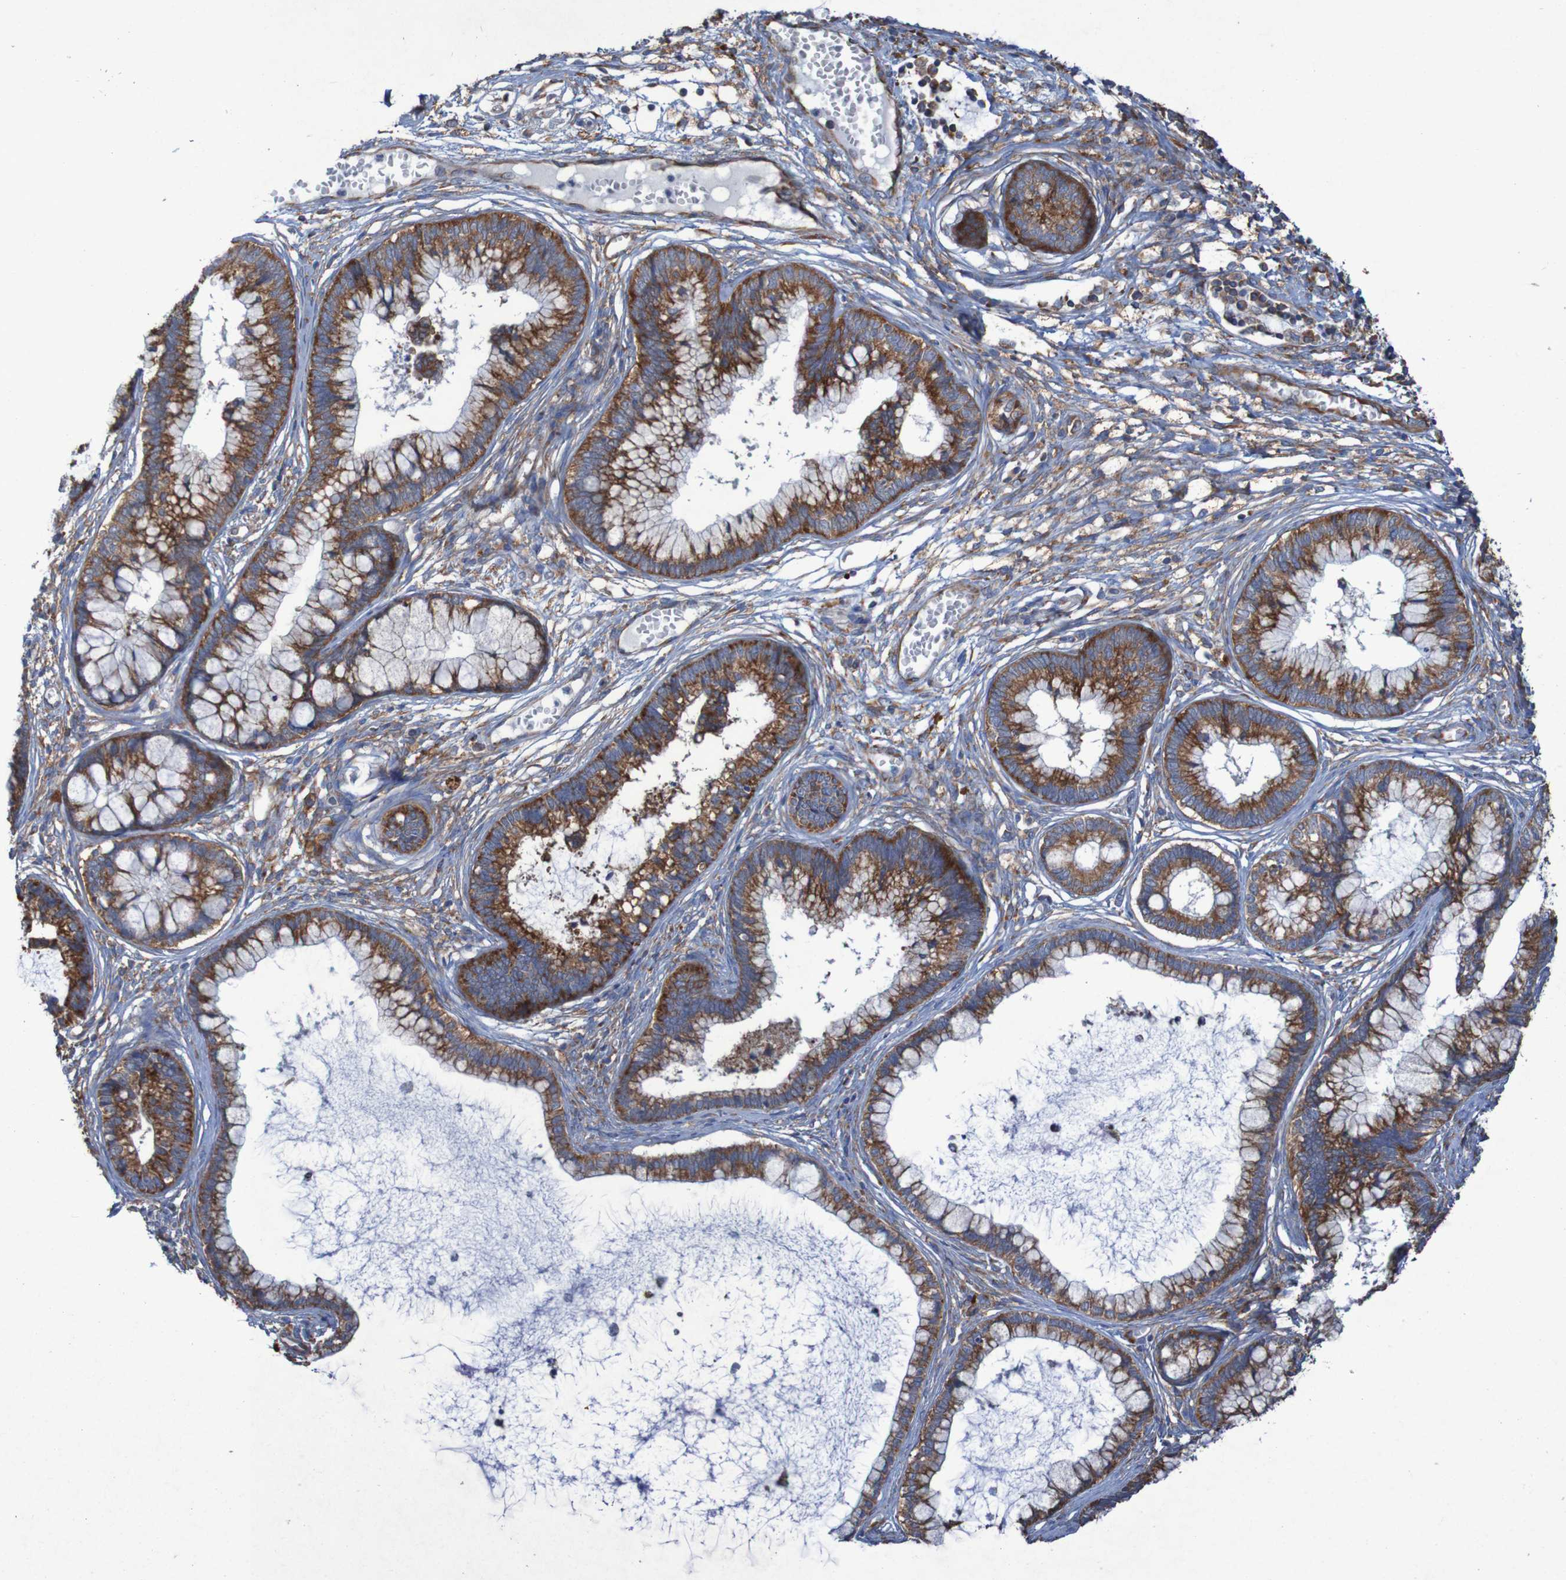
{"staining": {"intensity": "strong", "quantity": ">75%", "location": "cytoplasmic/membranous"}, "tissue": "cervical cancer", "cell_type": "Tumor cells", "image_type": "cancer", "snomed": [{"axis": "morphology", "description": "Adenocarcinoma, NOS"}, {"axis": "topography", "description": "Cervix"}], "caption": "Cervical cancer stained with DAB IHC shows high levels of strong cytoplasmic/membranous expression in about >75% of tumor cells.", "gene": "RPL10", "patient": {"sex": "female", "age": 44}}